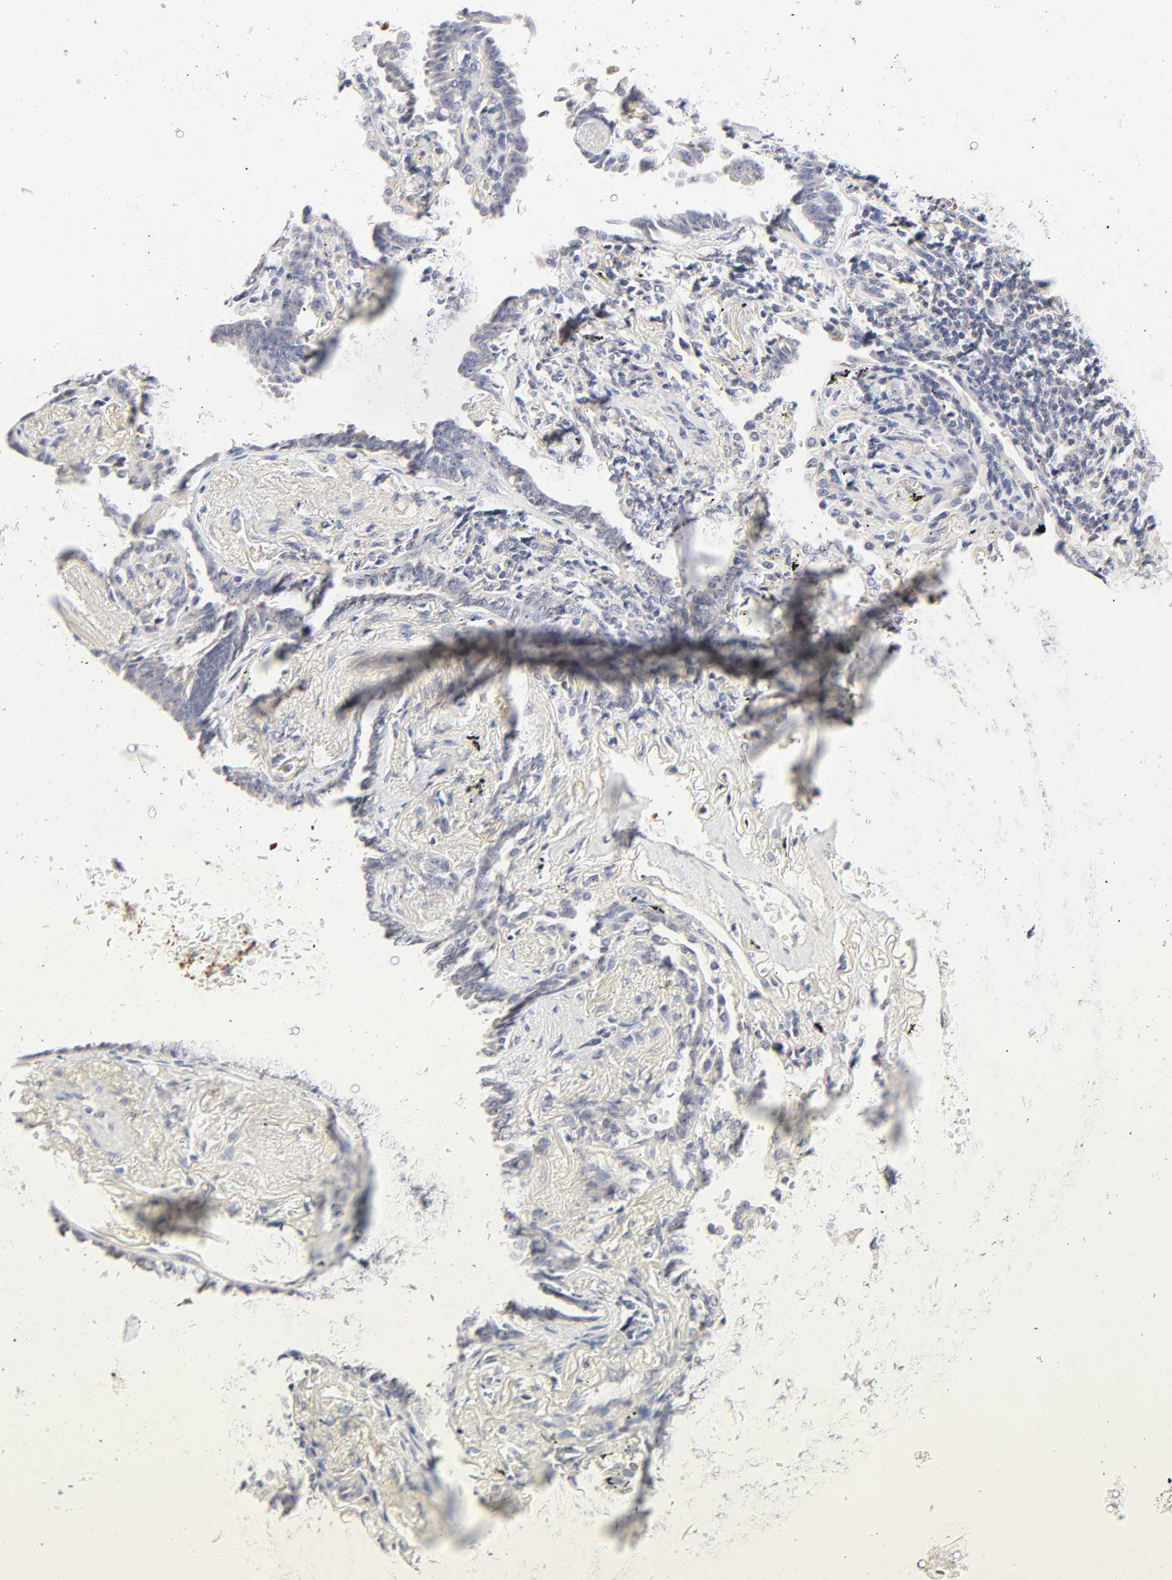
{"staining": {"intensity": "negative", "quantity": "none", "location": "none"}, "tissue": "lung cancer", "cell_type": "Tumor cells", "image_type": "cancer", "snomed": [{"axis": "morphology", "description": "Adenocarcinoma, NOS"}, {"axis": "topography", "description": "Lung"}], "caption": "IHC micrograph of neoplastic tissue: lung cancer stained with DAB shows no significant protein positivity in tumor cells.", "gene": "CYP4B1", "patient": {"sex": "female", "age": 64}}